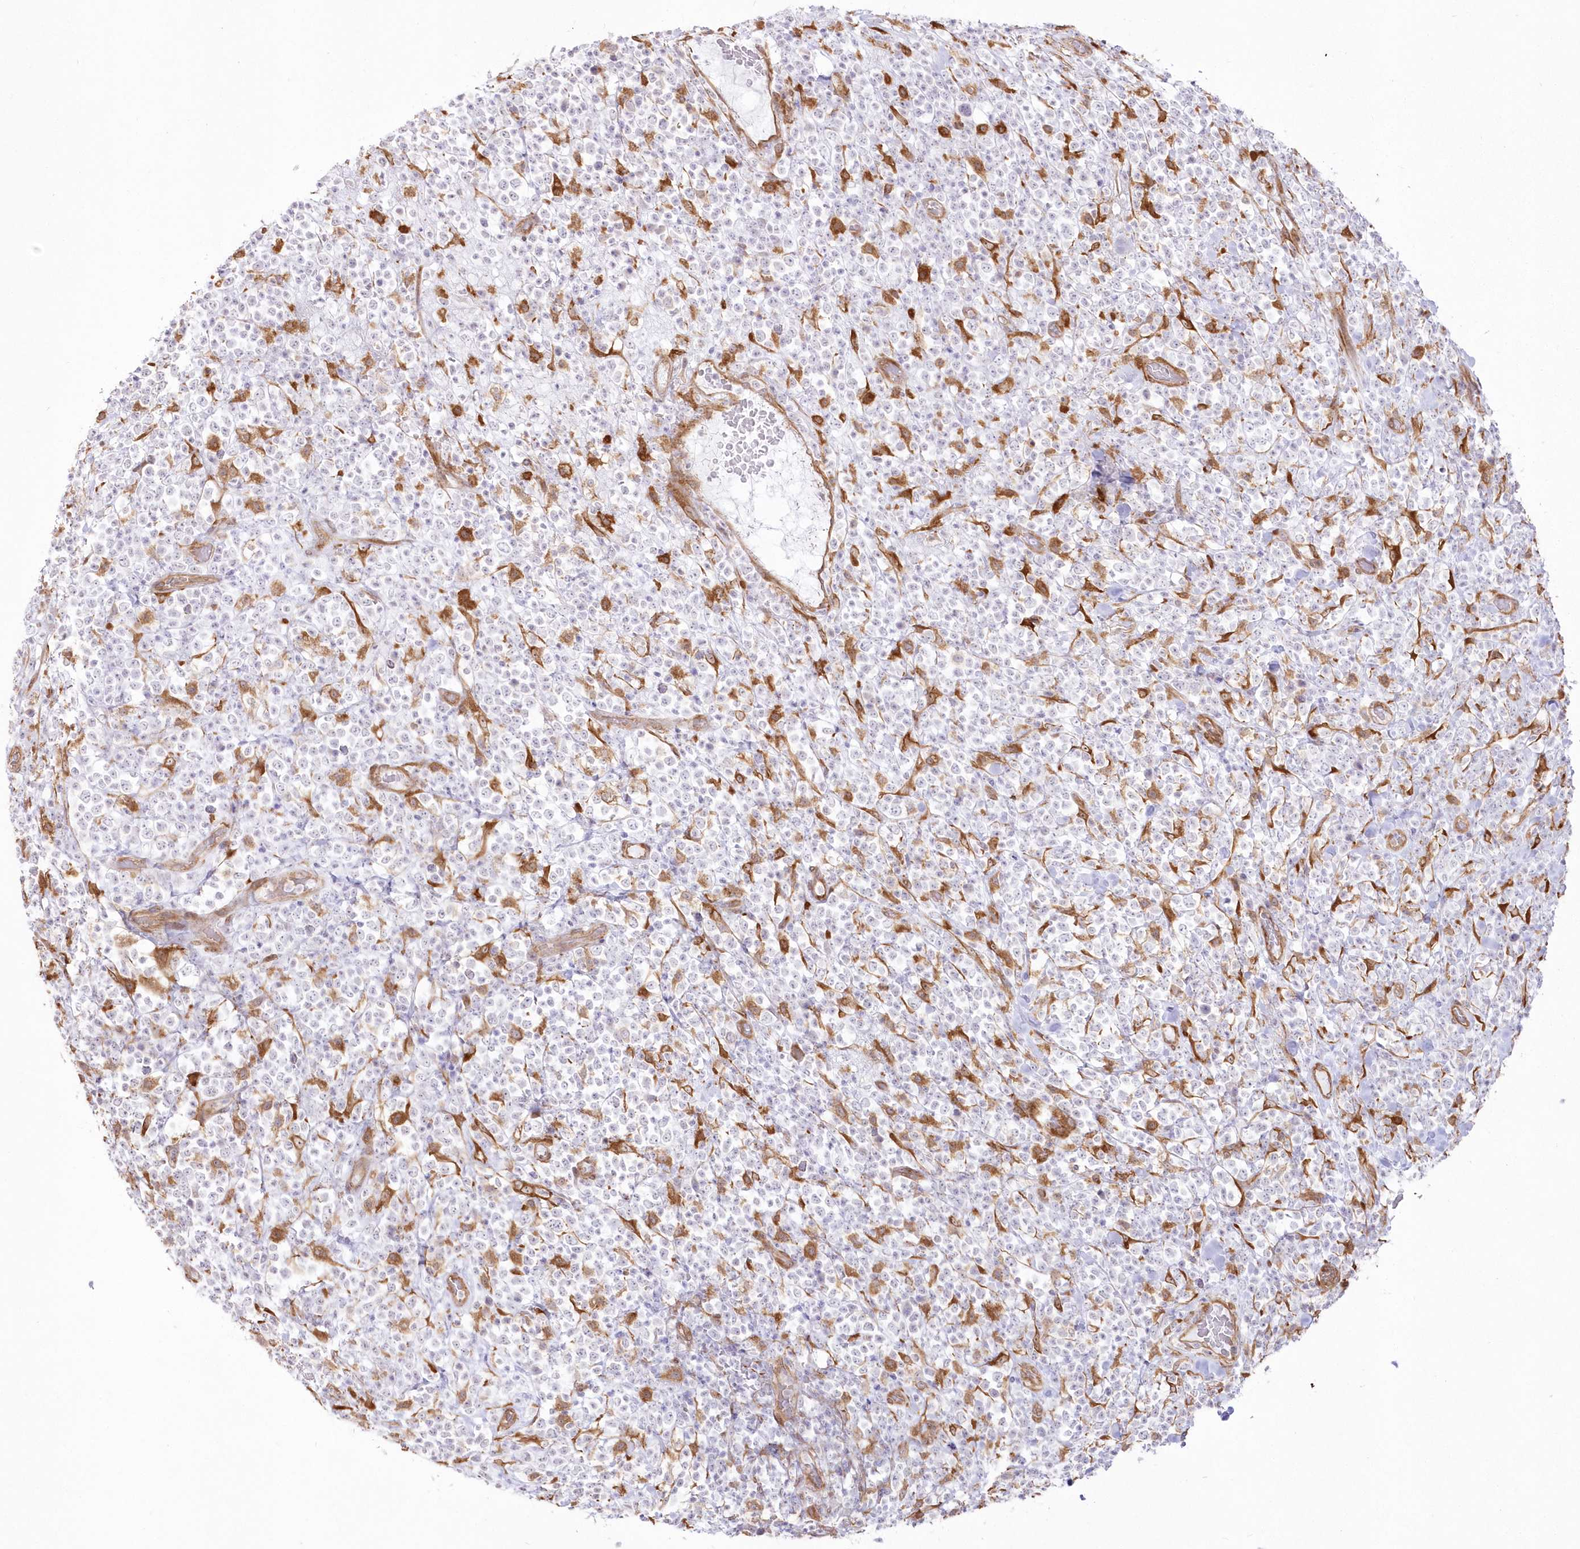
{"staining": {"intensity": "negative", "quantity": "none", "location": "none"}, "tissue": "lymphoma", "cell_type": "Tumor cells", "image_type": "cancer", "snomed": [{"axis": "morphology", "description": "Malignant lymphoma, non-Hodgkin's type, High grade"}, {"axis": "topography", "description": "Colon"}], "caption": "Tumor cells show no significant protein staining in high-grade malignant lymphoma, non-Hodgkin's type. (DAB (3,3'-diaminobenzidine) immunohistochemistry visualized using brightfield microscopy, high magnification).", "gene": "SH3PXD2B", "patient": {"sex": "female", "age": 53}}